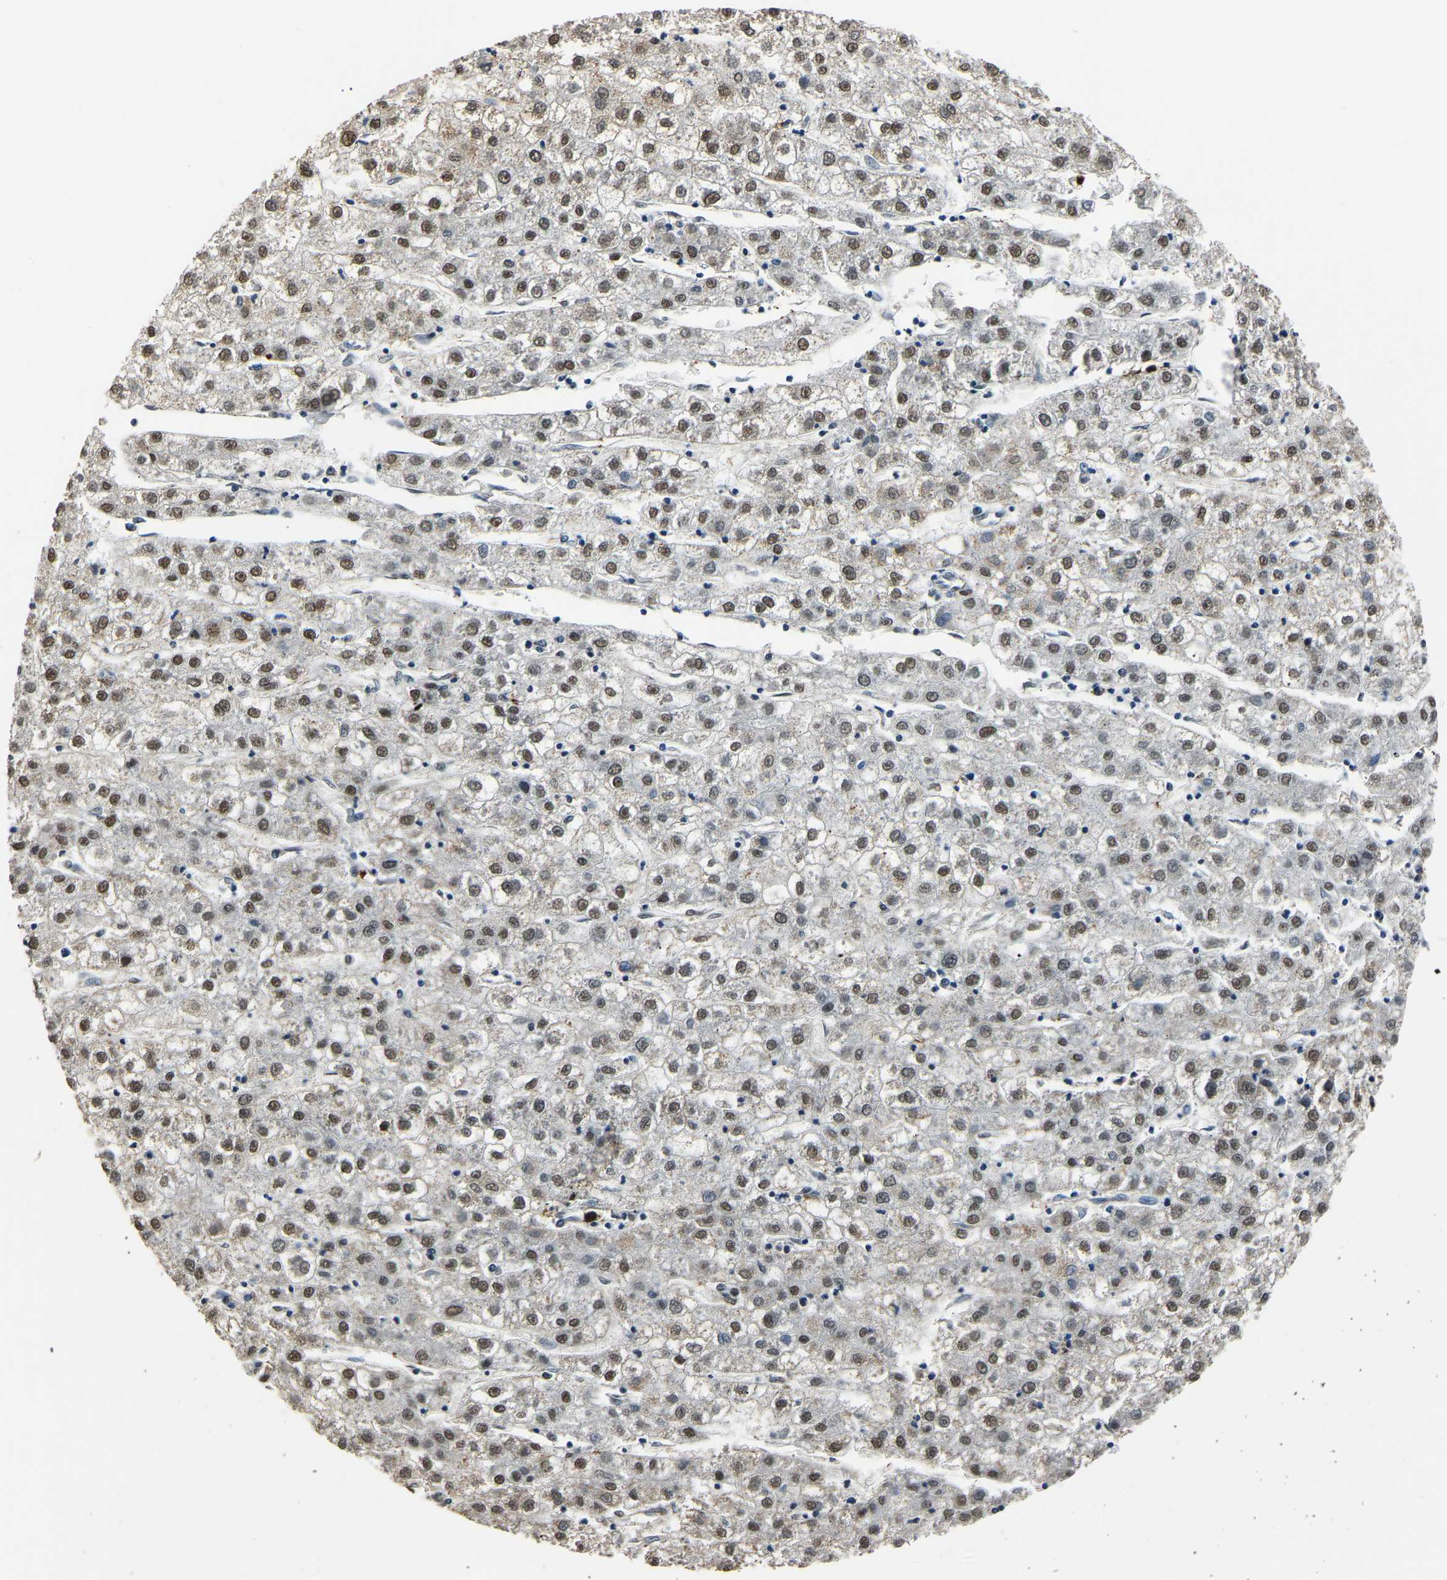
{"staining": {"intensity": "moderate", "quantity": ">75%", "location": "nuclear"}, "tissue": "liver cancer", "cell_type": "Tumor cells", "image_type": "cancer", "snomed": [{"axis": "morphology", "description": "Carcinoma, Hepatocellular, NOS"}, {"axis": "topography", "description": "Liver"}], "caption": "Immunohistochemical staining of hepatocellular carcinoma (liver) shows medium levels of moderate nuclear protein staining in about >75% of tumor cells.", "gene": "SAFB", "patient": {"sex": "male", "age": 72}}